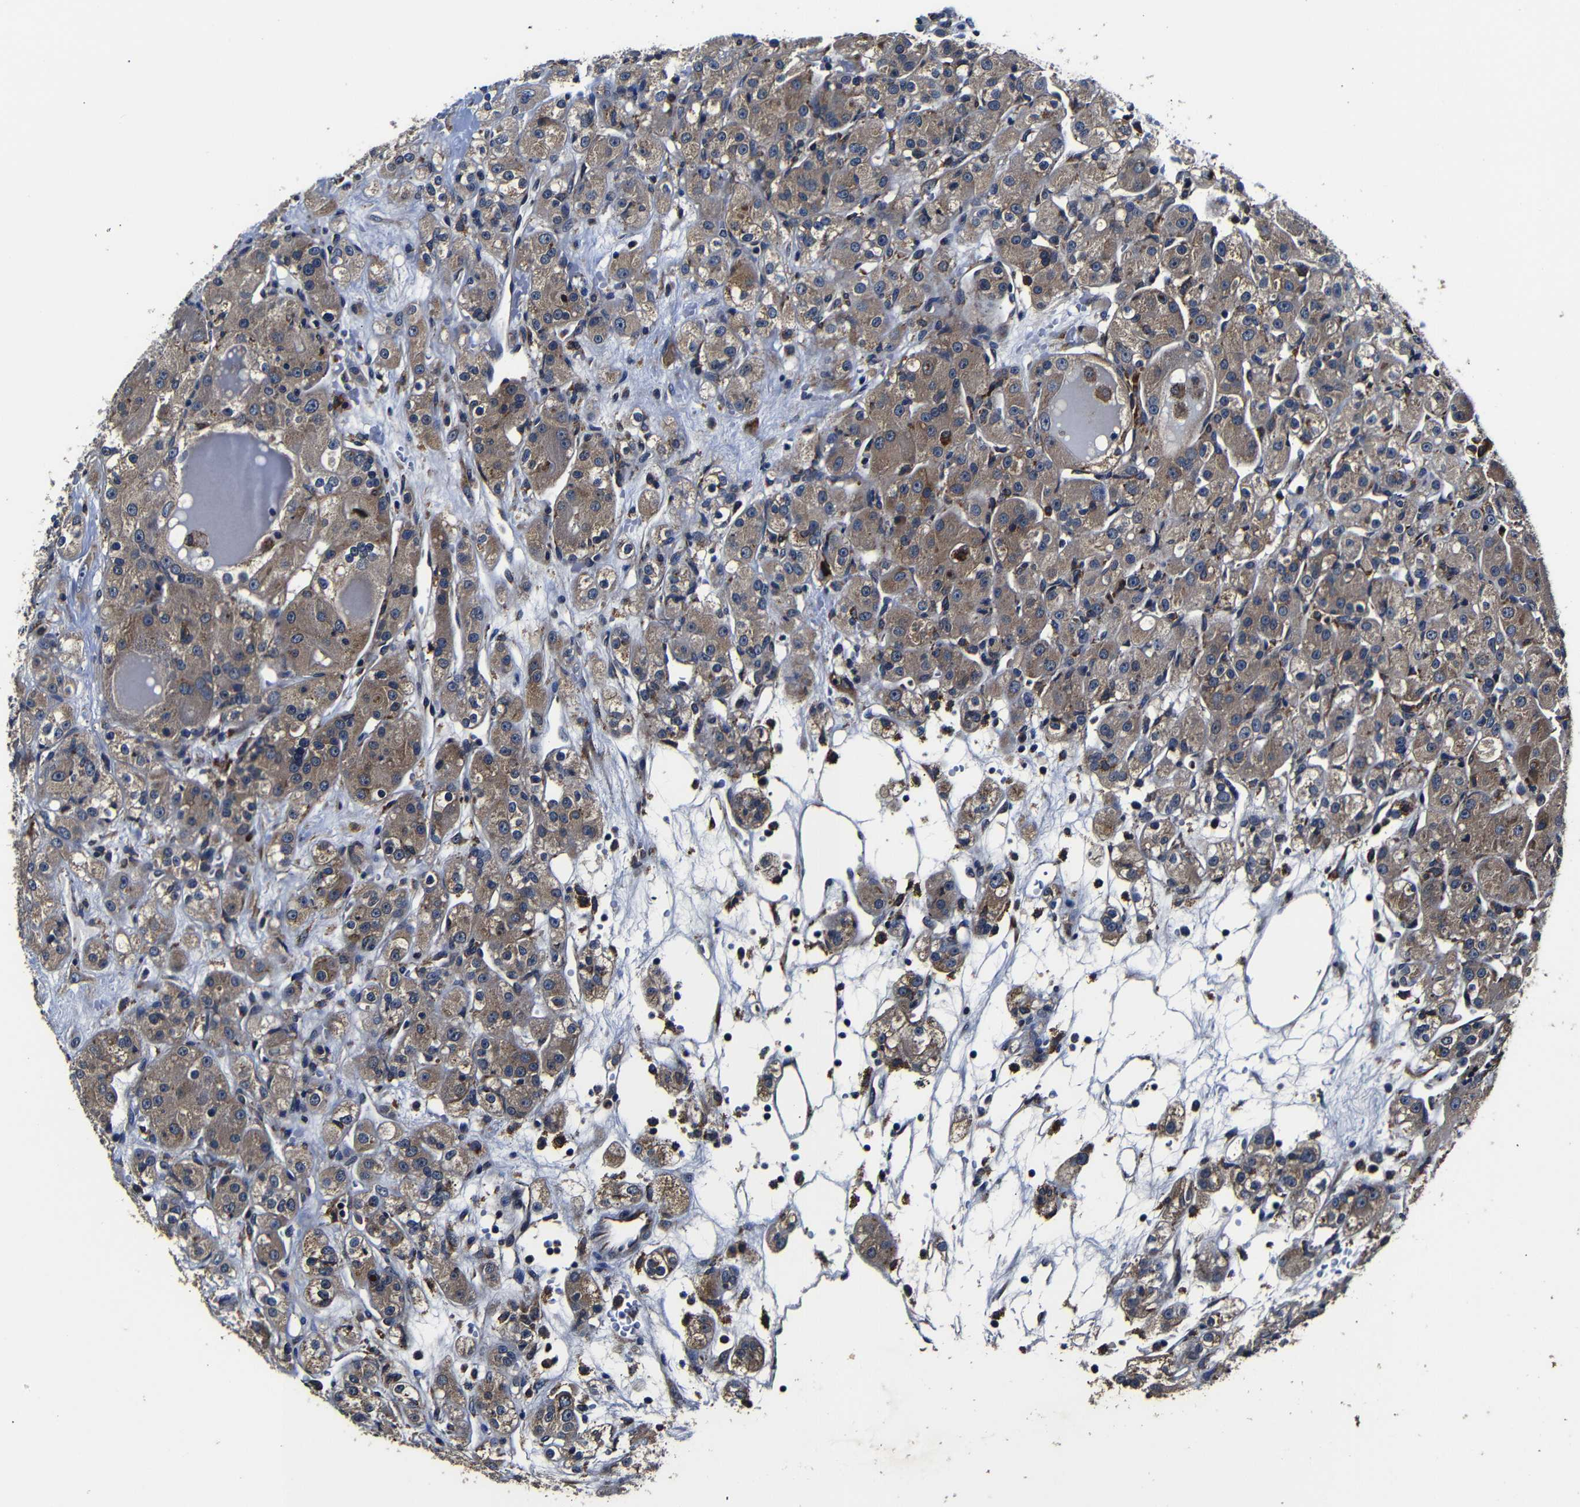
{"staining": {"intensity": "moderate", "quantity": ">75%", "location": "cytoplasmic/membranous"}, "tissue": "renal cancer", "cell_type": "Tumor cells", "image_type": "cancer", "snomed": [{"axis": "morphology", "description": "Normal tissue, NOS"}, {"axis": "morphology", "description": "Adenocarcinoma, NOS"}, {"axis": "topography", "description": "Kidney"}], "caption": "IHC micrograph of renal cancer stained for a protein (brown), which shows medium levels of moderate cytoplasmic/membranous expression in approximately >75% of tumor cells.", "gene": "SCN9A", "patient": {"sex": "male", "age": 61}}